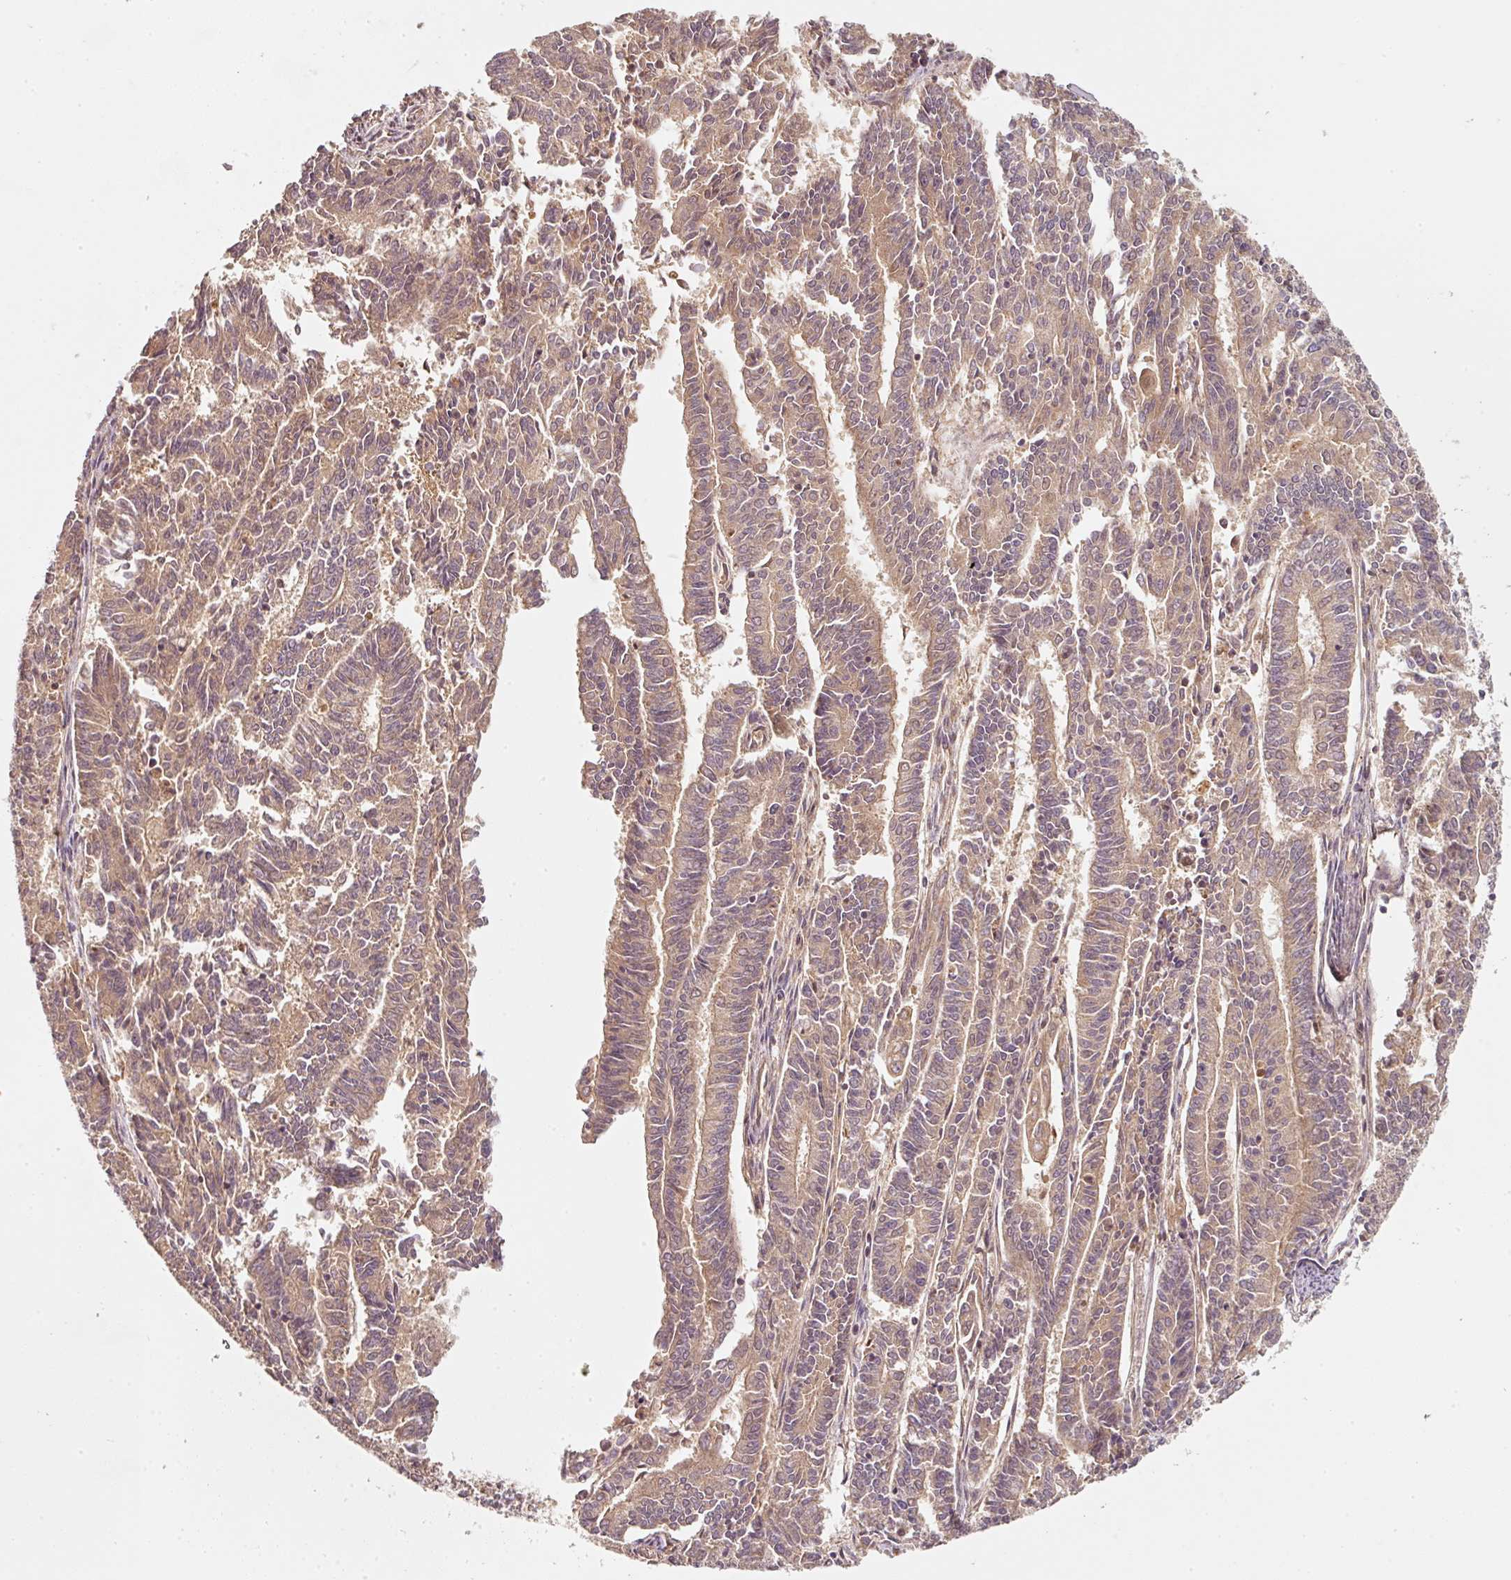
{"staining": {"intensity": "weak", "quantity": ">75%", "location": "cytoplasmic/membranous"}, "tissue": "endometrial cancer", "cell_type": "Tumor cells", "image_type": "cancer", "snomed": [{"axis": "morphology", "description": "Adenocarcinoma, NOS"}, {"axis": "topography", "description": "Endometrium"}], "caption": "A histopathology image showing weak cytoplasmic/membranous positivity in about >75% of tumor cells in adenocarcinoma (endometrial), as visualized by brown immunohistochemical staining.", "gene": "RRAS2", "patient": {"sex": "female", "age": 59}}